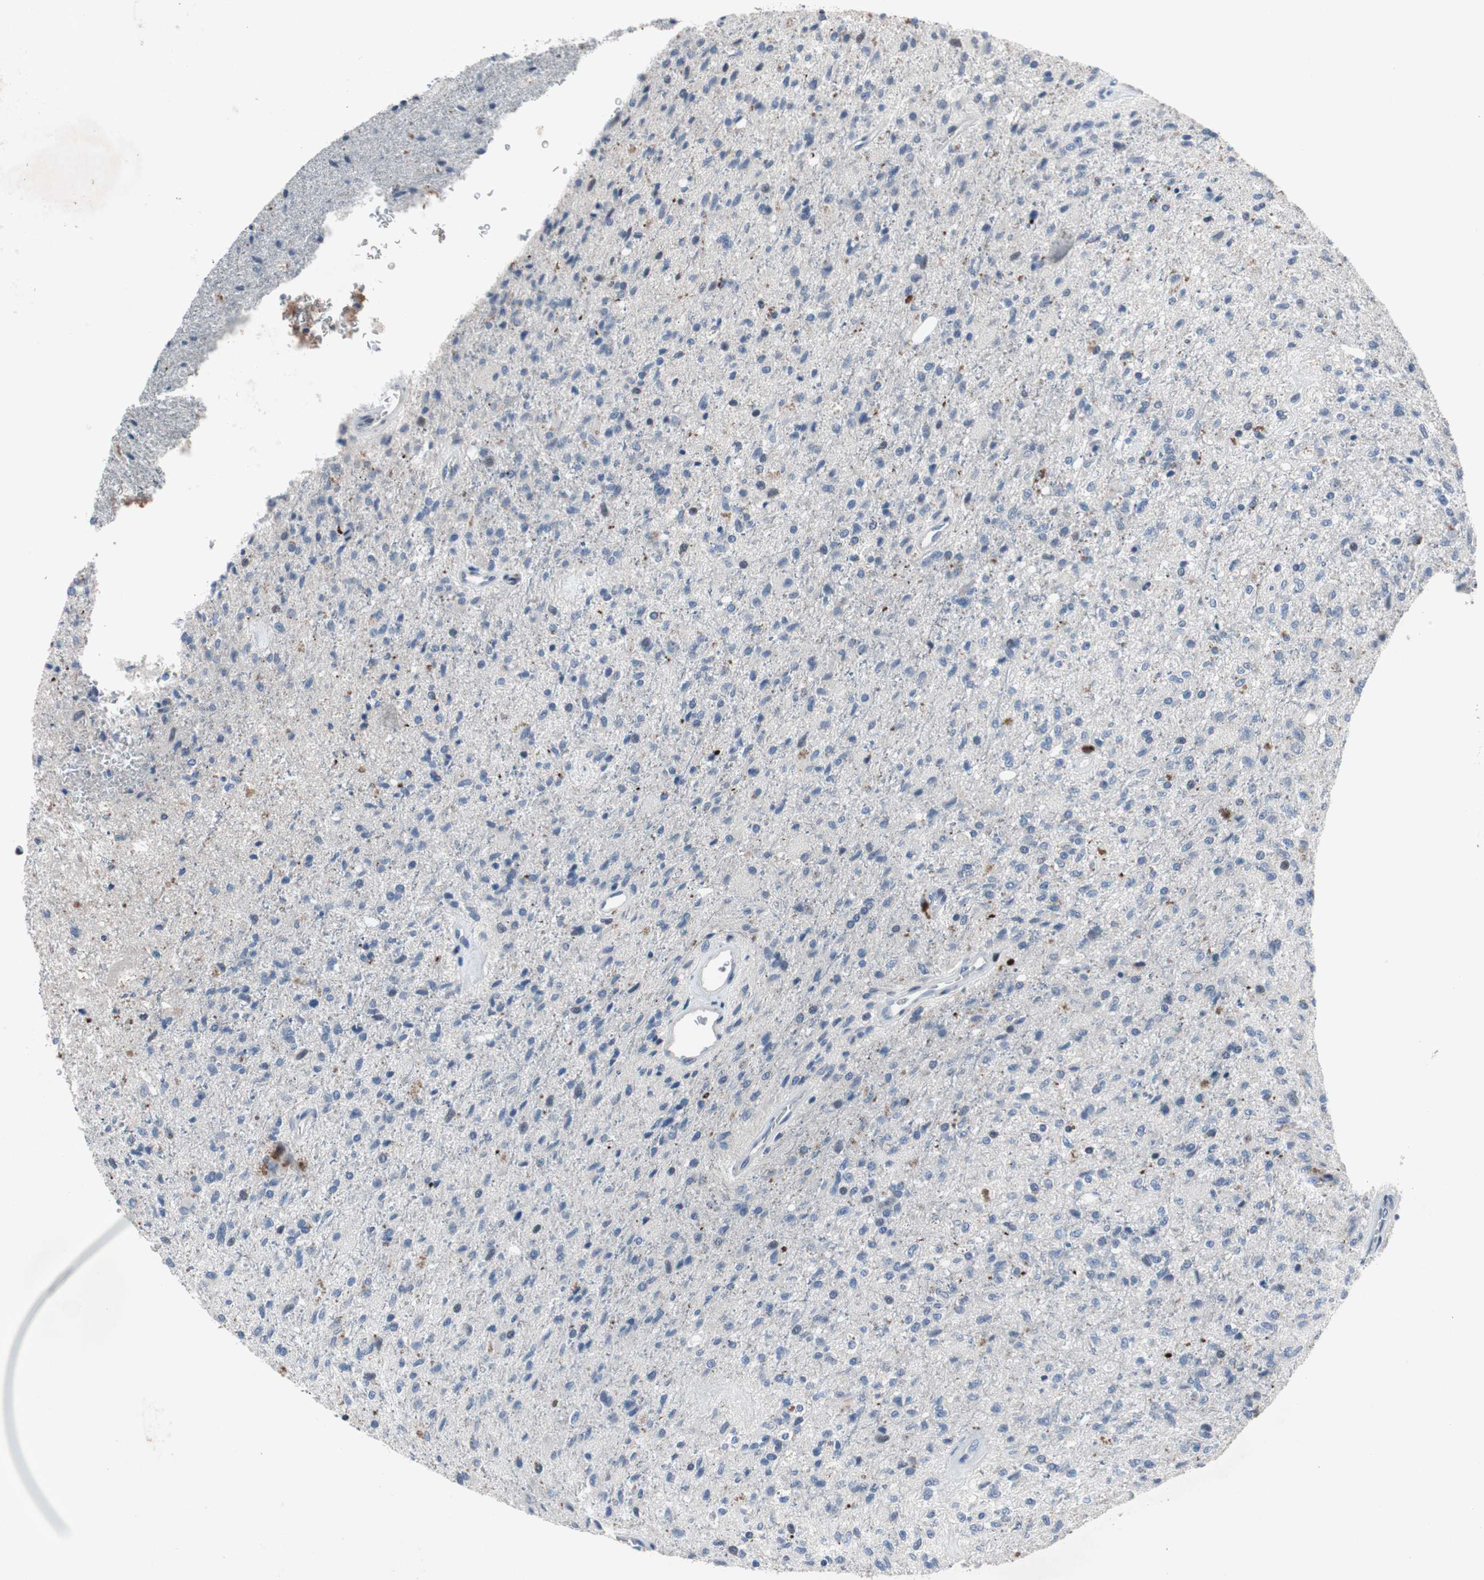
{"staining": {"intensity": "negative", "quantity": "none", "location": "none"}, "tissue": "glioma", "cell_type": "Tumor cells", "image_type": "cancer", "snomed": [{"axis": "morphology", "description": "Normal tissue, NOS"}, {"axis": "morphology", "description": "Glioma, malignant, High grade"}, {"axis": "topography", "description": "Cerebral cortex"}], "caption": "Immunohistochemistry (IHC) of glioma demonstrates no staining in tumor cells.", "gene": "MUTYH", "patient": {"sex": "male", "age": 77}}